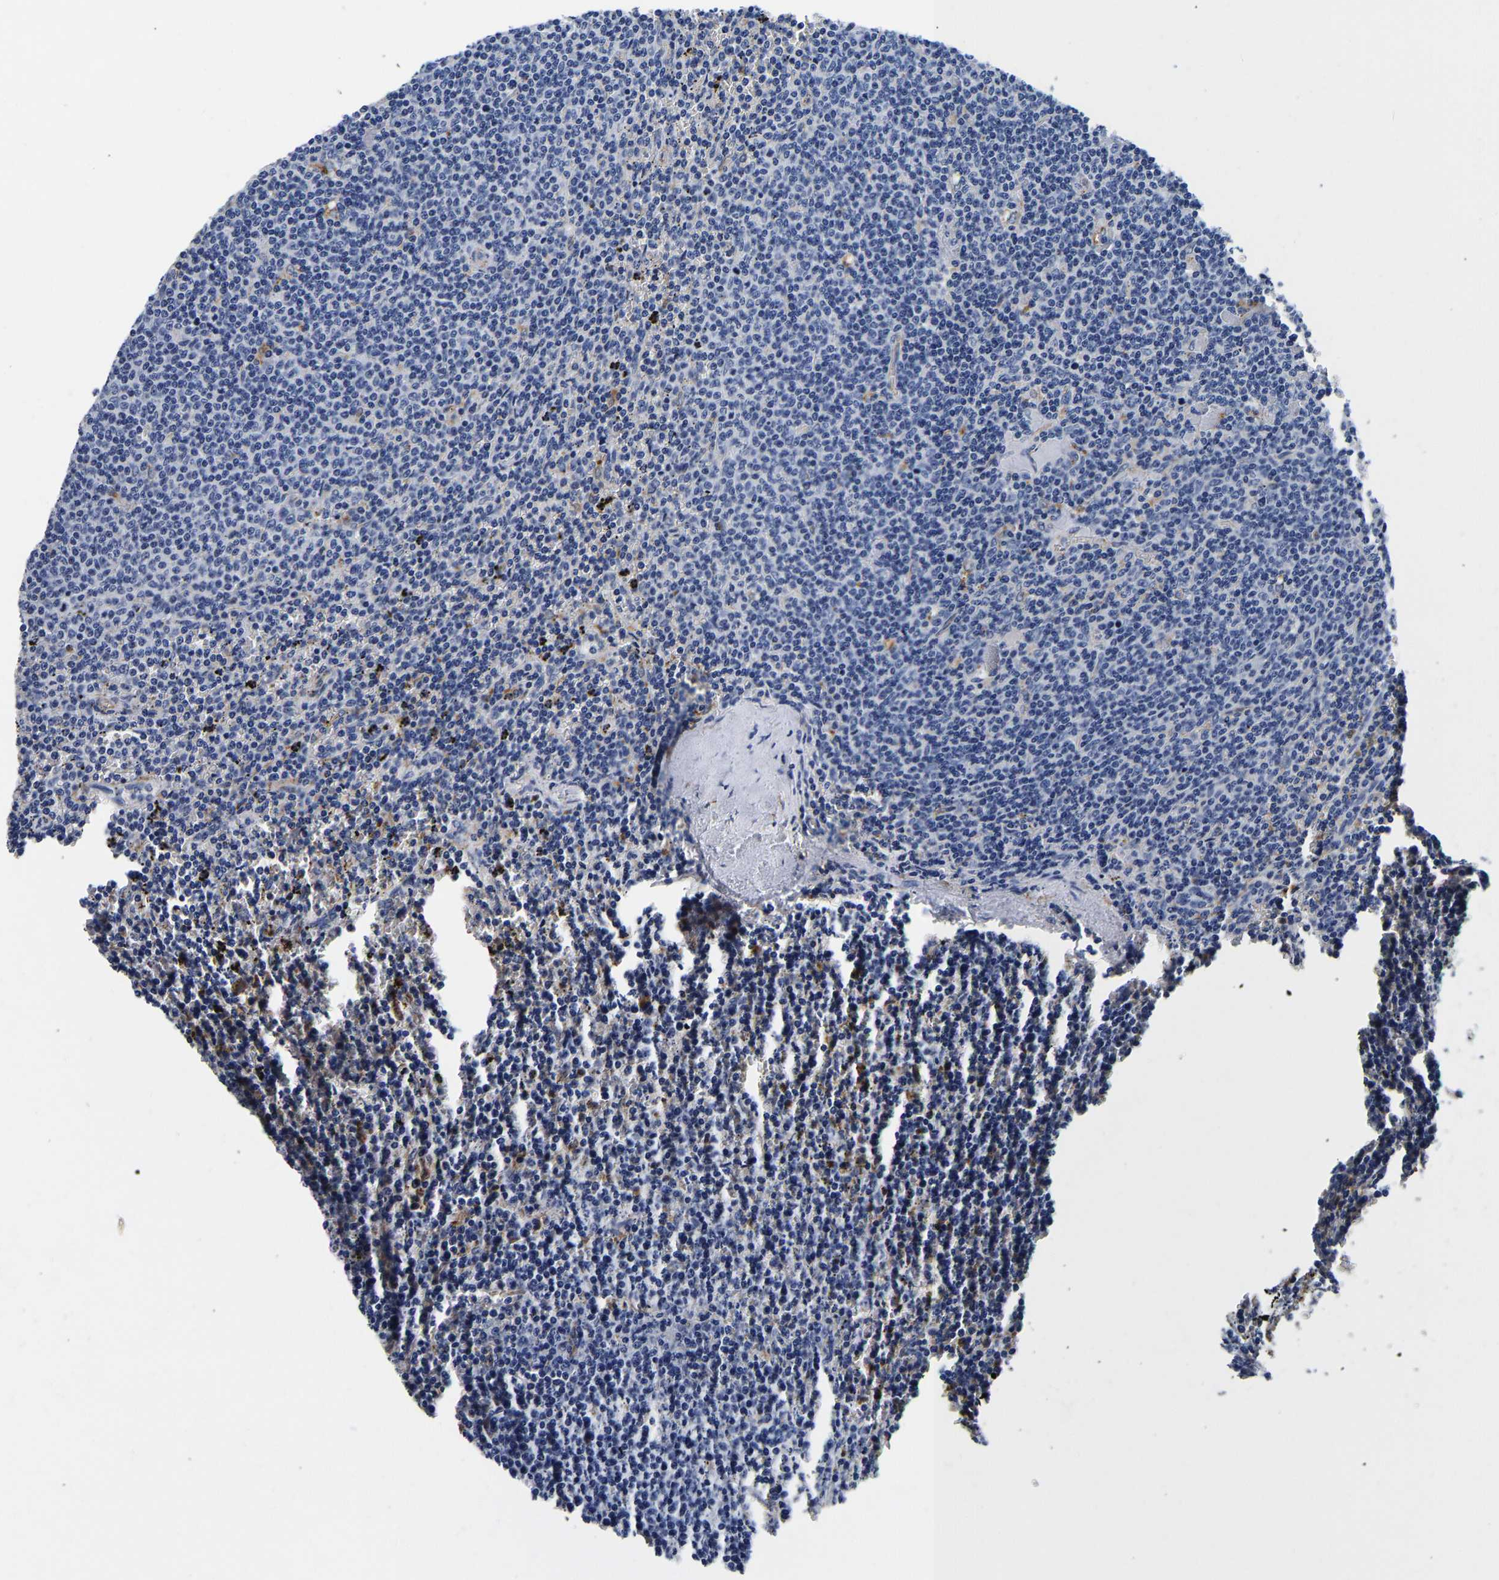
{"staining": {"intensity": "negative", "quantity": "none", "location": "none"}, "tissue": "lymphoma", "cell_type": "Tumor cells", "image_type": "cancer", "snomed": [{"axis": "morphology", "description": "Malignant lymphoma, non-Hodgkin's type, Low grade"}, {"axis": "topography", "description": "Spleen"}], "caption": "The immunohistochemistry (IHC) image has no significant expression in tumor cells of malignant lymphoma, non-Hodgkin's type (low-grade) tissue.", "gene": "GRN", "patient": {"sex": "female", "age": 50}}